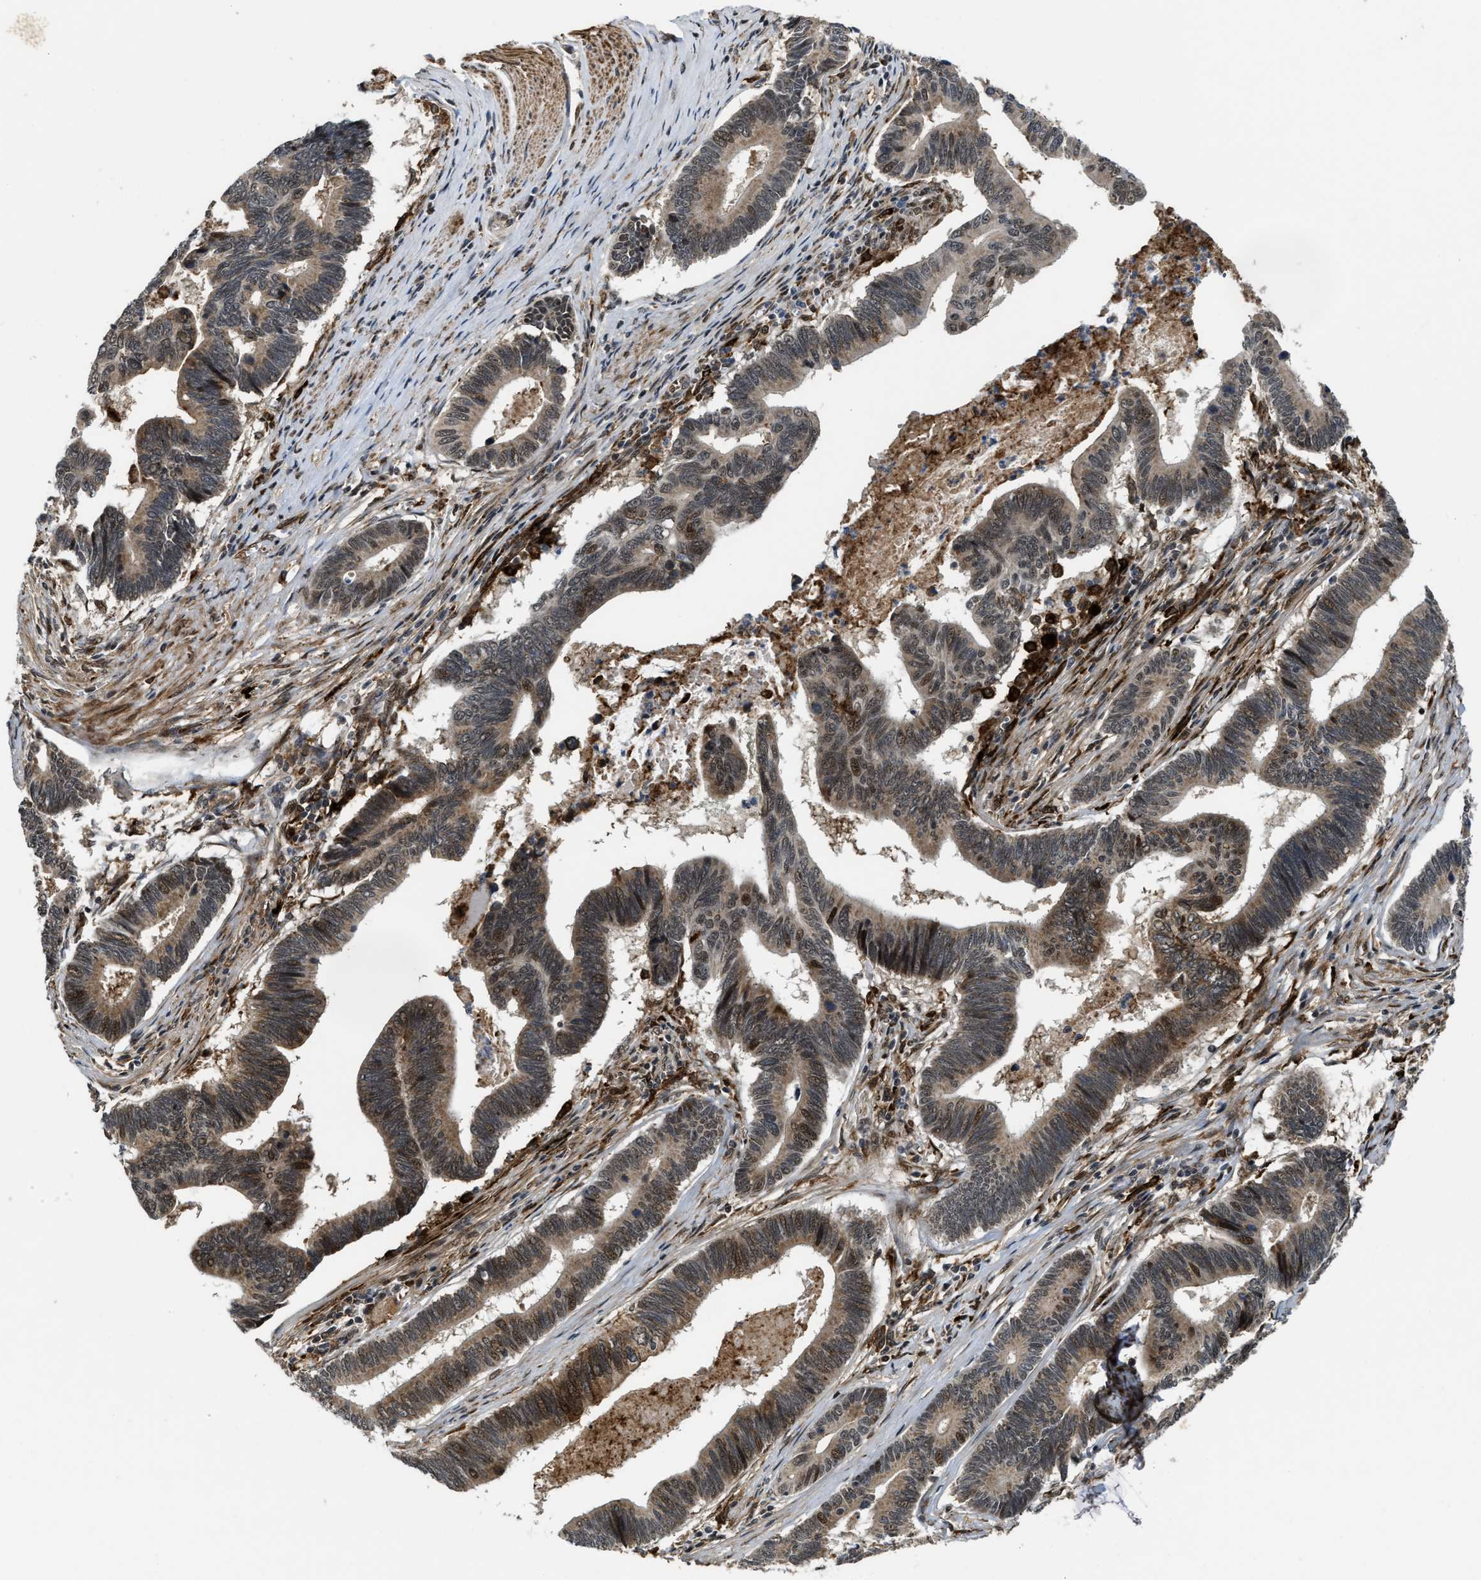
{"staining": {"intensity": "moderate", "quantity": ">75%", "location": "cytoplasmic/membranous"}, "tissue": "pancreatic cancer", "cell_type": "Tumor cells", "image_type": "cancer", "snomed": [{"axis": "morphology", "description": "Adenocarcinoma, NOS"}, {"axis": "topography", "description": "Pancreas"}], "caption": "Pancreatic cancer (adenocarcinoma) stained with immunohistochemistry (IHC) reveals moderate cytoplasmic/membranous expression in approximately >75% of tumor cells. (IHC, brightfield microscopy, high magnification).", "gene": "ZNF250", "patient": {"sex": "female", "age": 70}}